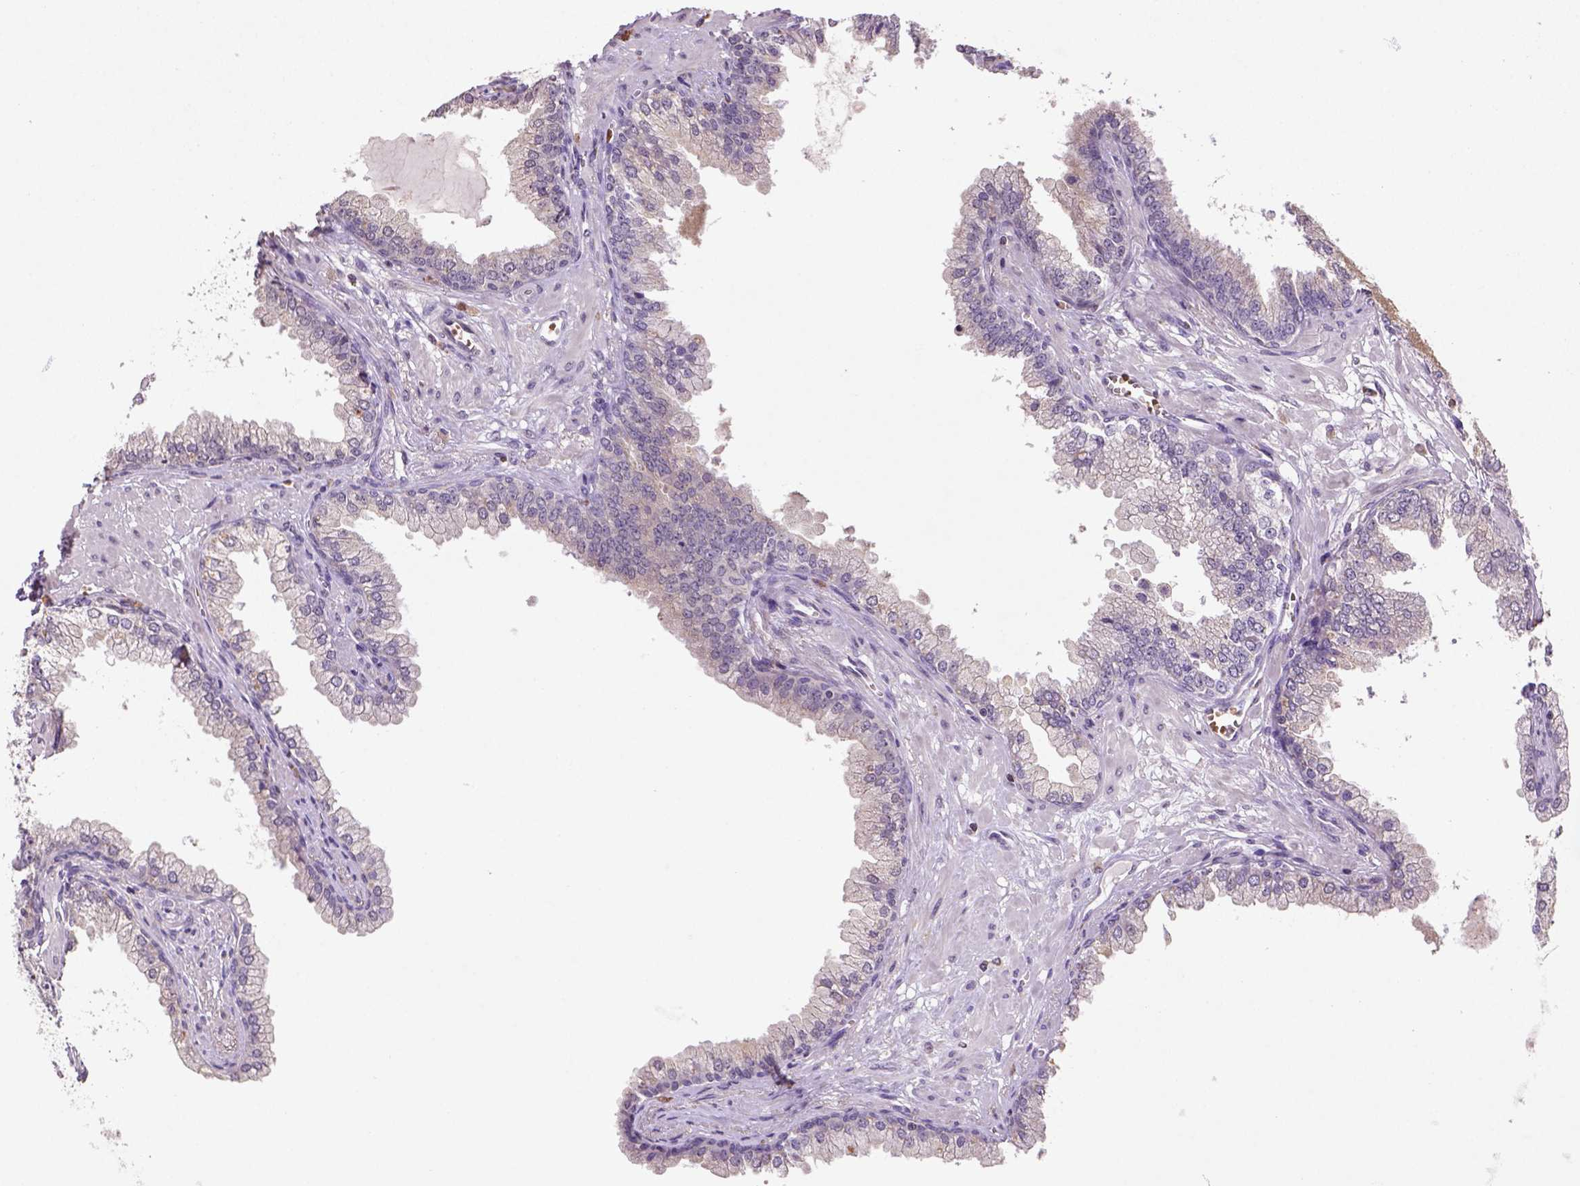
{"staining": {"intensity": "negative", "quantity": "none", "location": "none"}, "tissue": "prostate cancer", "cell_type": "Tumor cells", "image_type": "cancer", "snomed": [{"axis": "morphology", "description": "Adenocarcinoma, Low grade"}, {"axis": "topography", "description": "Prostate"}], "caption": "This is an IHC photomicrograph of human adenocarcinoma (low-grade) (prostate). There is no staining in tumor cells.", "gene": "NUDT3", "patient": {"sex": "male", "age": 64}}